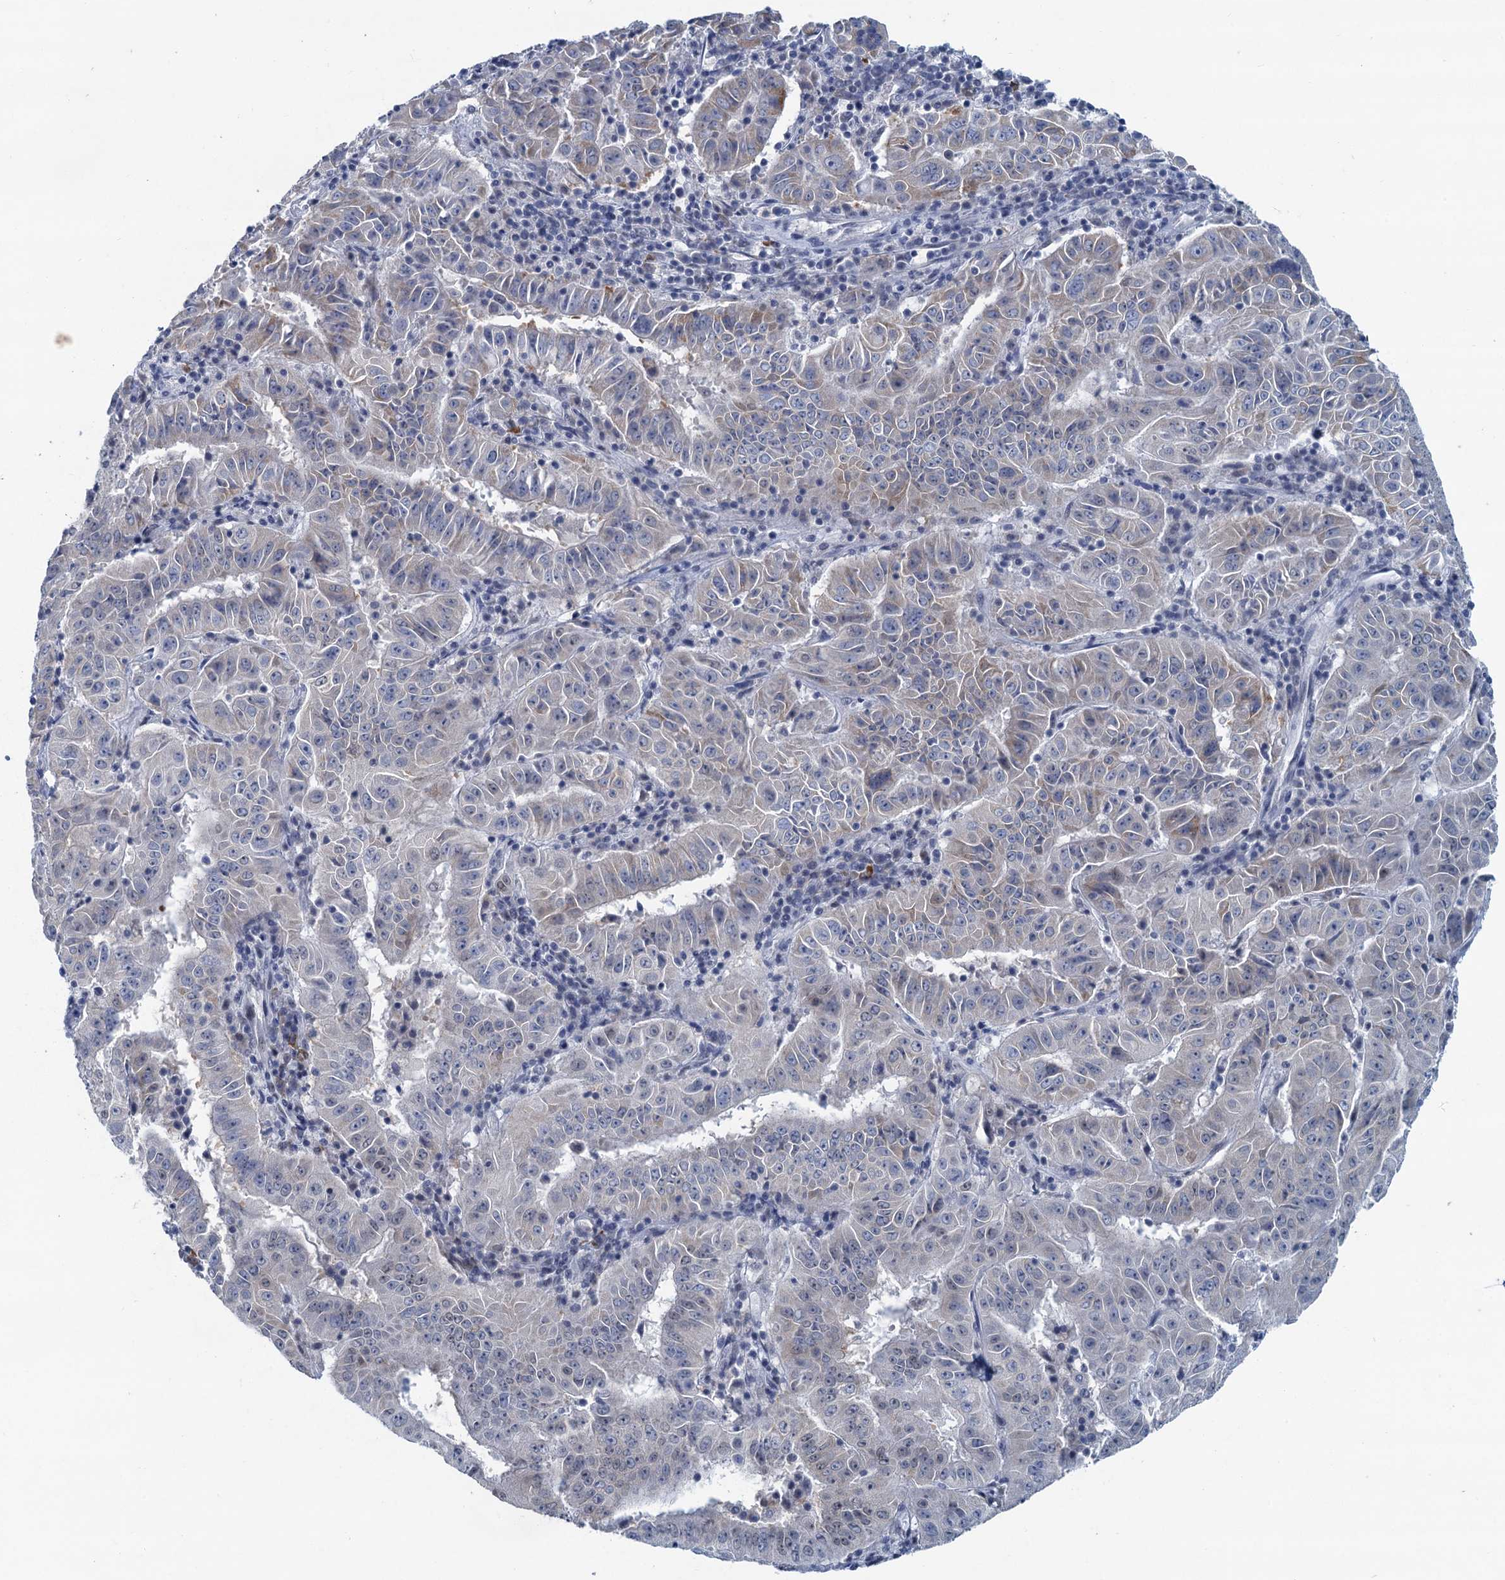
{"staining": {"intensity": "negative", "quantity": "none", "location": "none"}, "tissue": "pancreatic cancer", "cell_type": "Tumor cells", "image_type": "cancer", "snomed": [{"axis": "morphology", "description": "Adenocarcinoma, NOS"}, {"axis": "topography", "description": "Pancreas"}], "caption": "Image shows no significant protein positivity in tumor cells of pancreatic adenocarcinoma.", "gene": "HAPSTR1", "patient": {"sex": "male", "age": 63}}